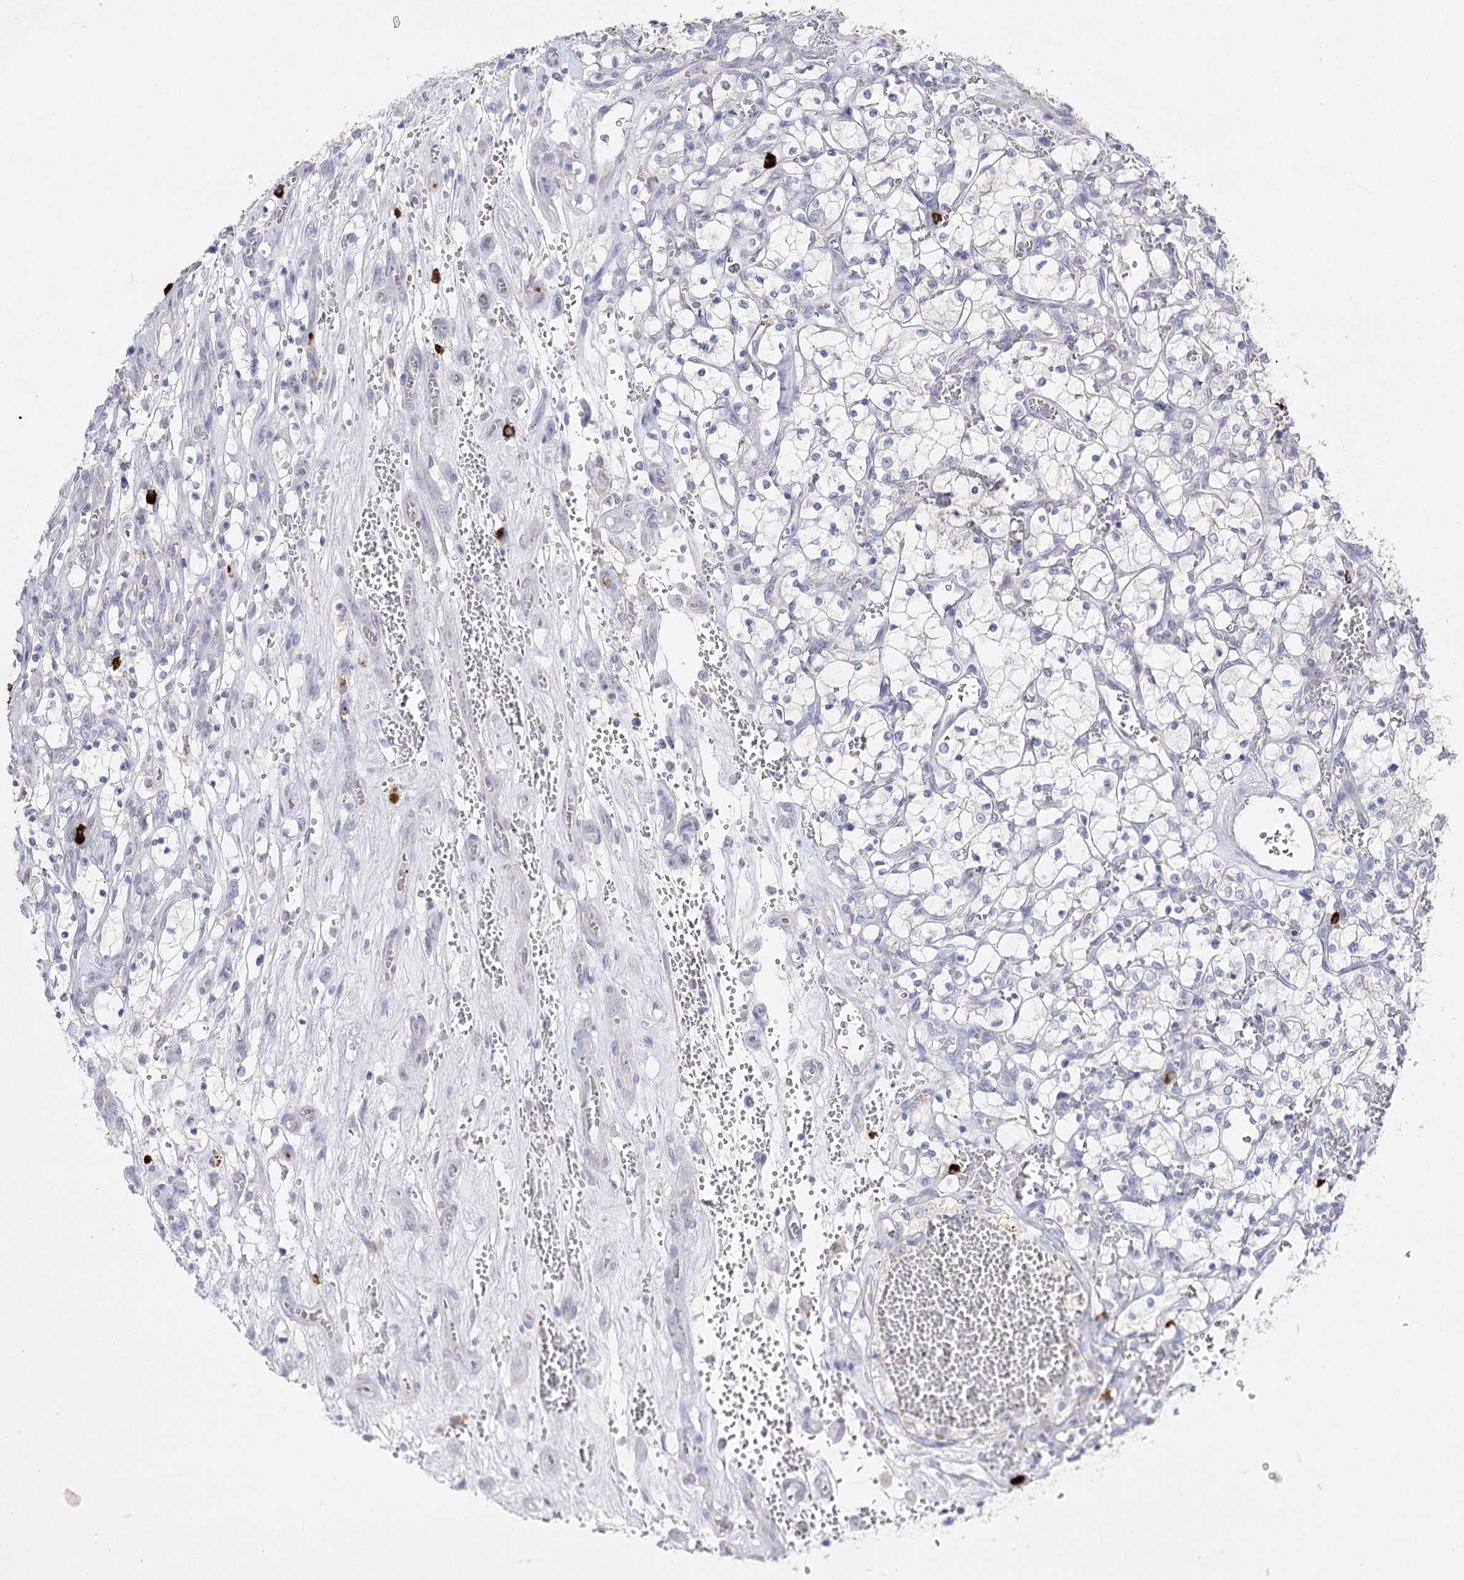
{"staining": {"intensity": "negative", "quantity": "none", "location": "none"}, "tissue": "renal cancer", "cell_type": "Tumor cells", "image_type": "cancer", "snomed": [{"axis": "morphology", "description": "Adenocarcinoma, NOS"}, {"axis": "topography", "description": "Kidney"}], "caption": "Immunohistochemical staining of human renal adenocarcinoma shows no significant expression in tumor cells.", "gene": "IL1RAP", "patient": {"sex": "female", "age": 69}}